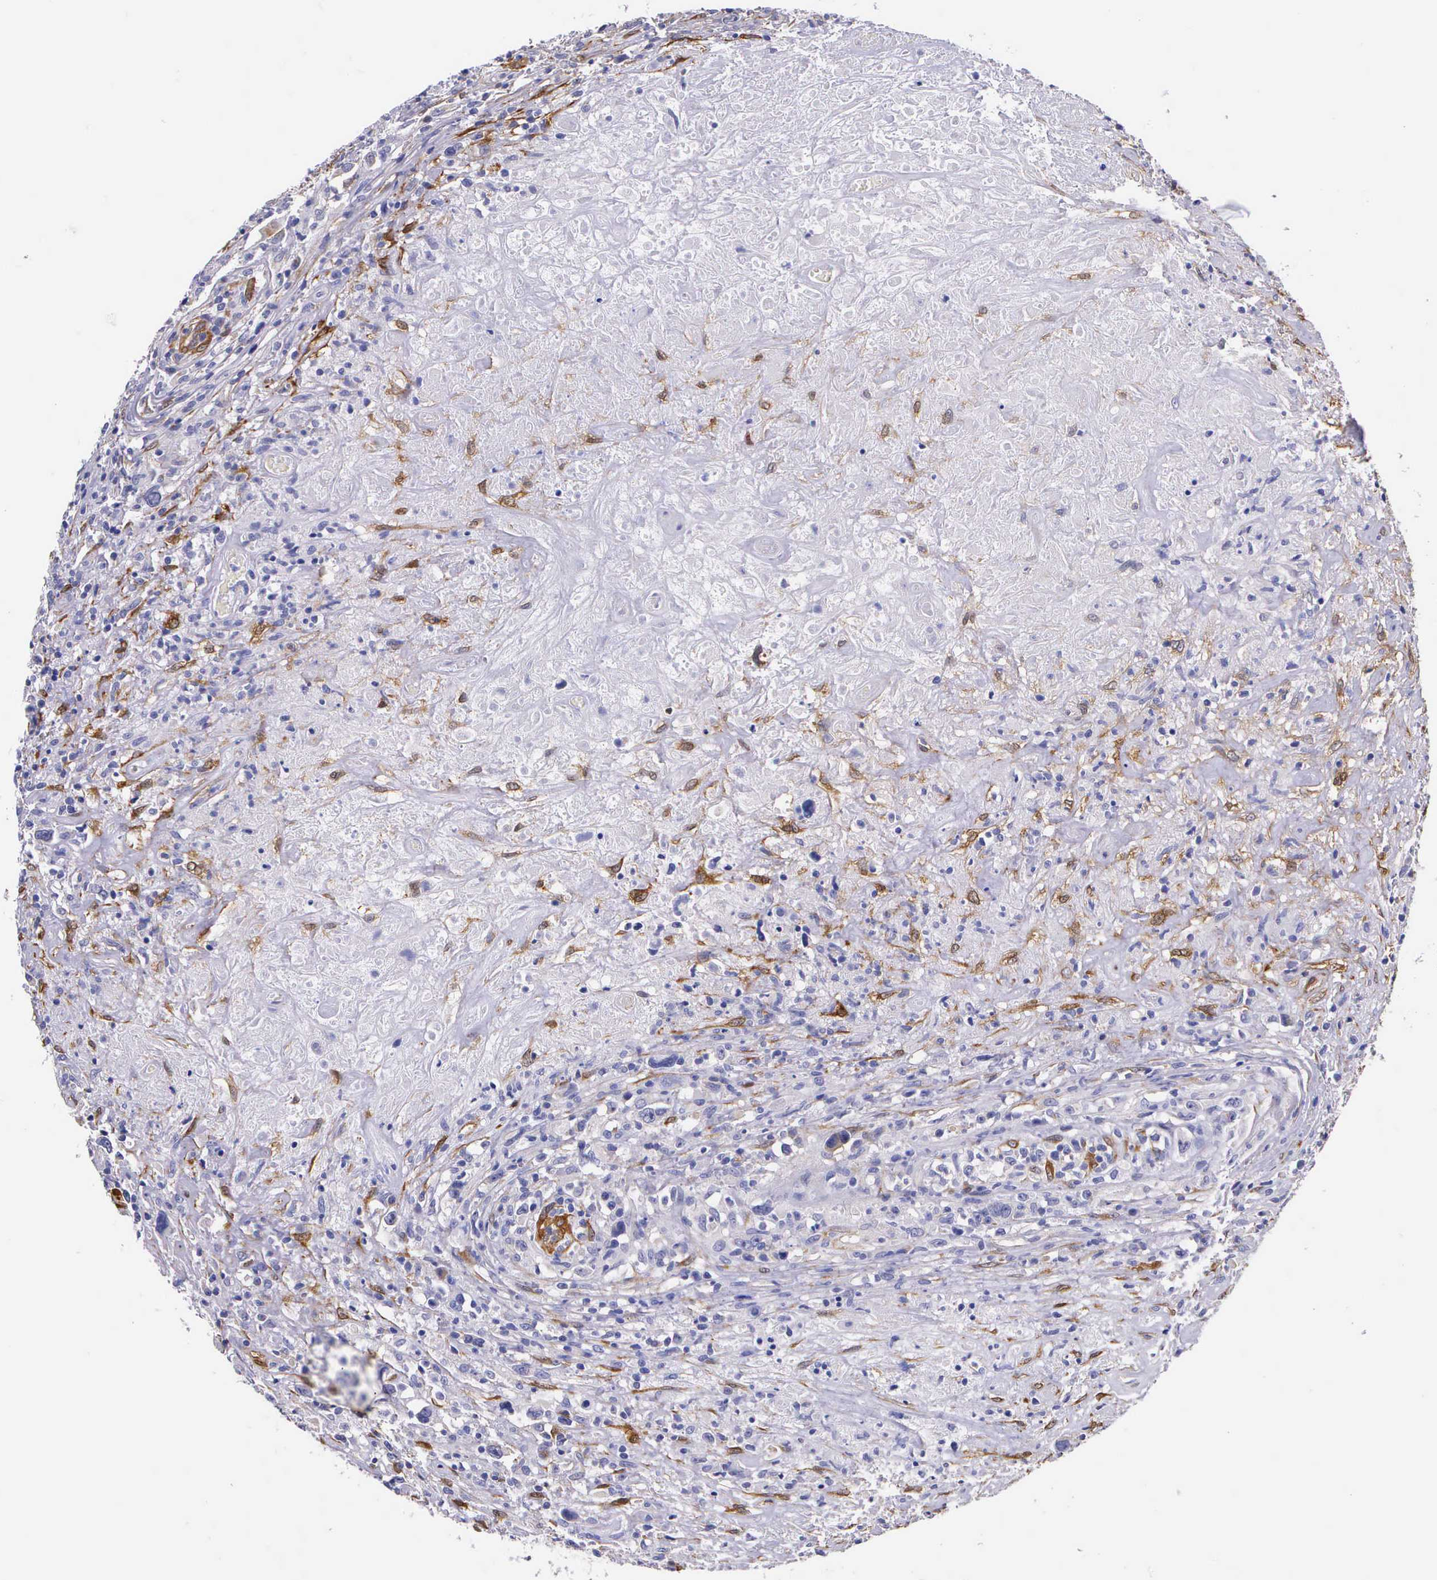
{"staining": {"intensity": "negative", "quantity": "none", "location": "none"}, "tissue": "lymphoma", "cell_type": "Tumor cells", "image_type": "cancer", "snomed": [{"axis": "morphology", "description": "Hodgkin's disease, NOS"}, {"axis": "topography", "description": "Lymph node"}], "caption": "There is no significant positivity in tumor cells of Hodgkin's disease.", "gene": "BCAR1", "patient": {"sex": "male", "age": 46}}